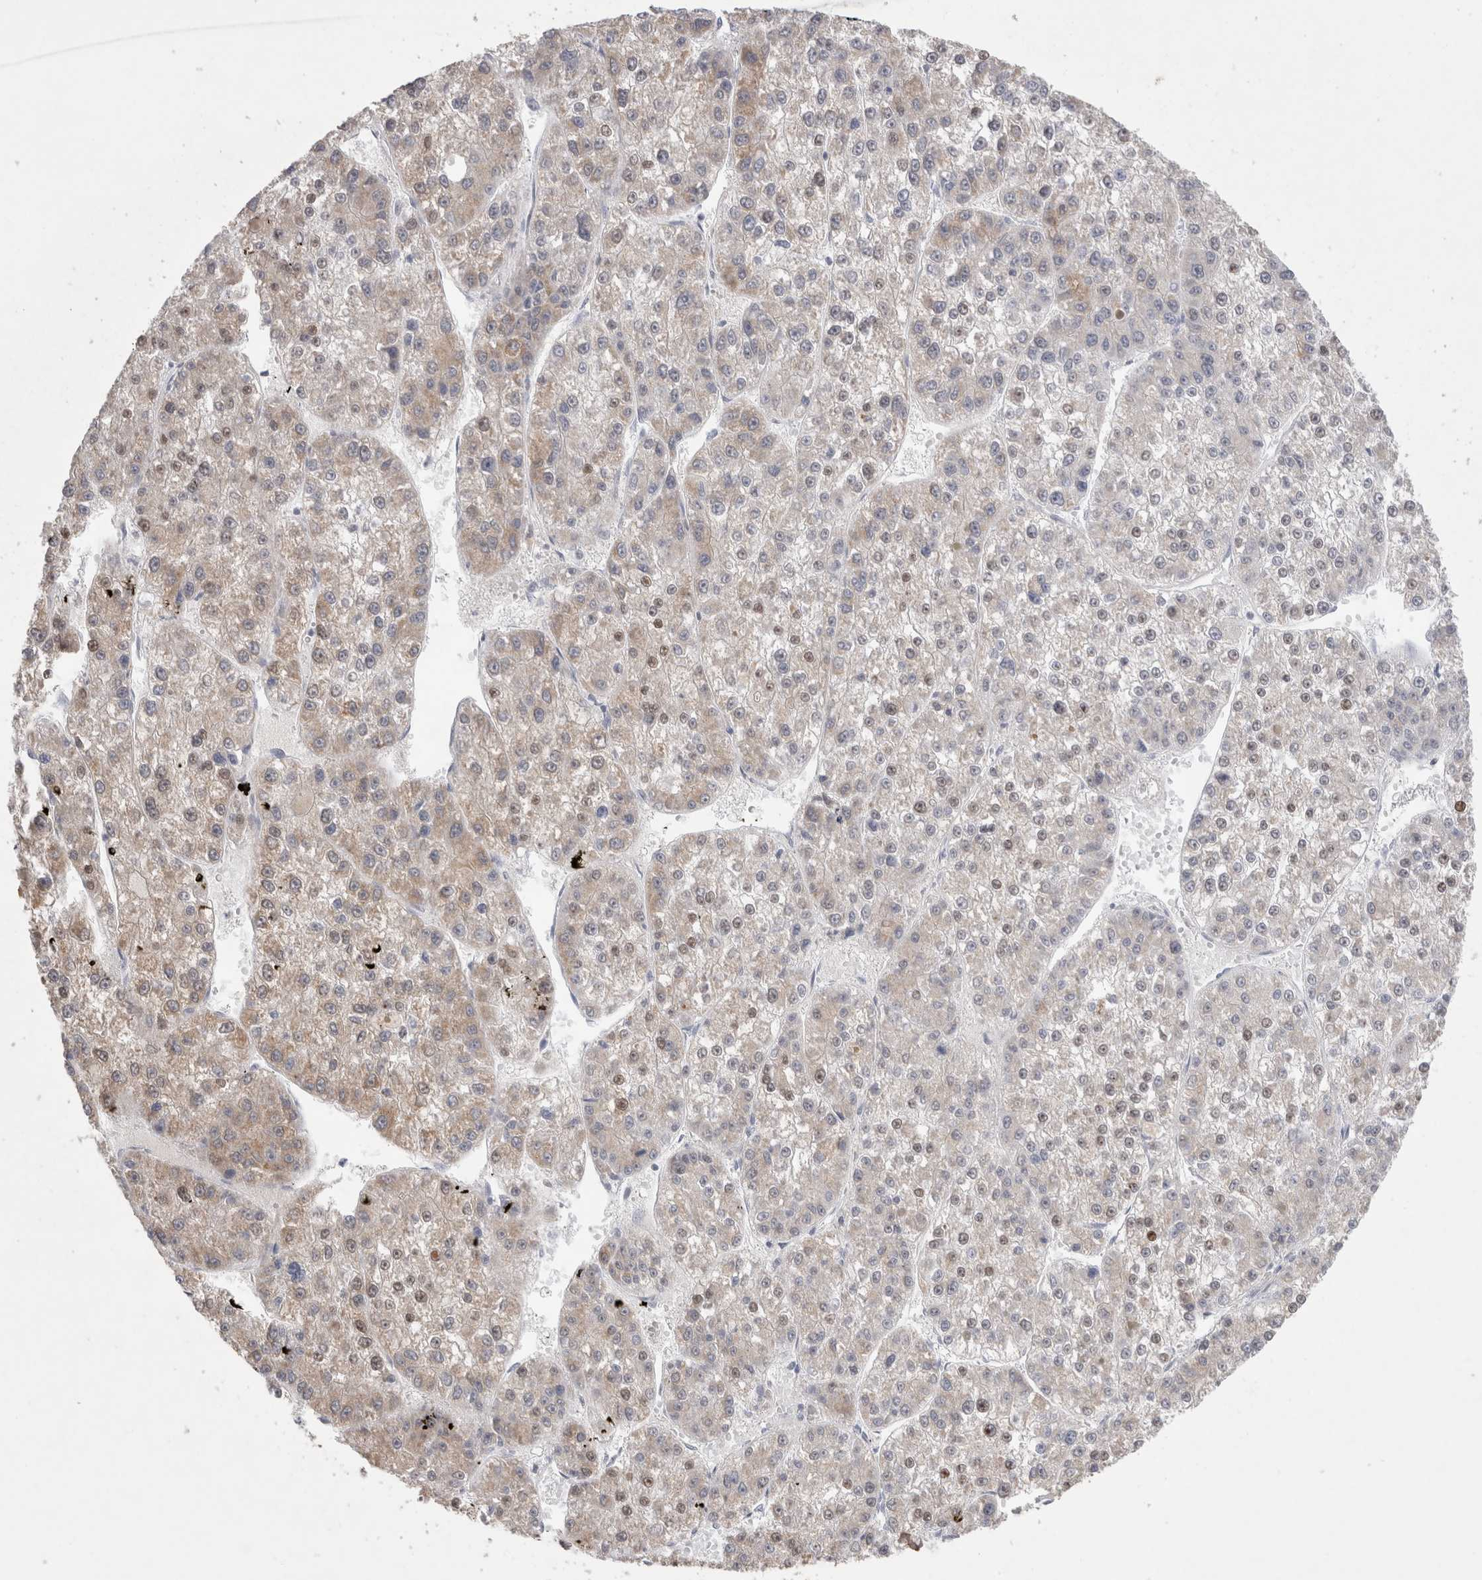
{"staining": {"intensity": "moderate", "quantity": "<25%", "location": "cytoplasmic/membranous,nuclear"}, "tissue": "liver cancer", "cell_type": "Tumor cells", "image_type": "cancer", "snomed": [{"axis": "morphology", "description": "Carcinoma, Hepatocellular, NOS"}, {"axis": "topography", "description": "Liver"}], "caption": "Tumor cells display low levels of moderate cytoplasmic/membranous and nuclear staining in approximately <25% of cells in human liver cancer (hepatocellular carcinoma).", "gene": "AGMAT", "patient": {"sex": "female", "age": 73}}